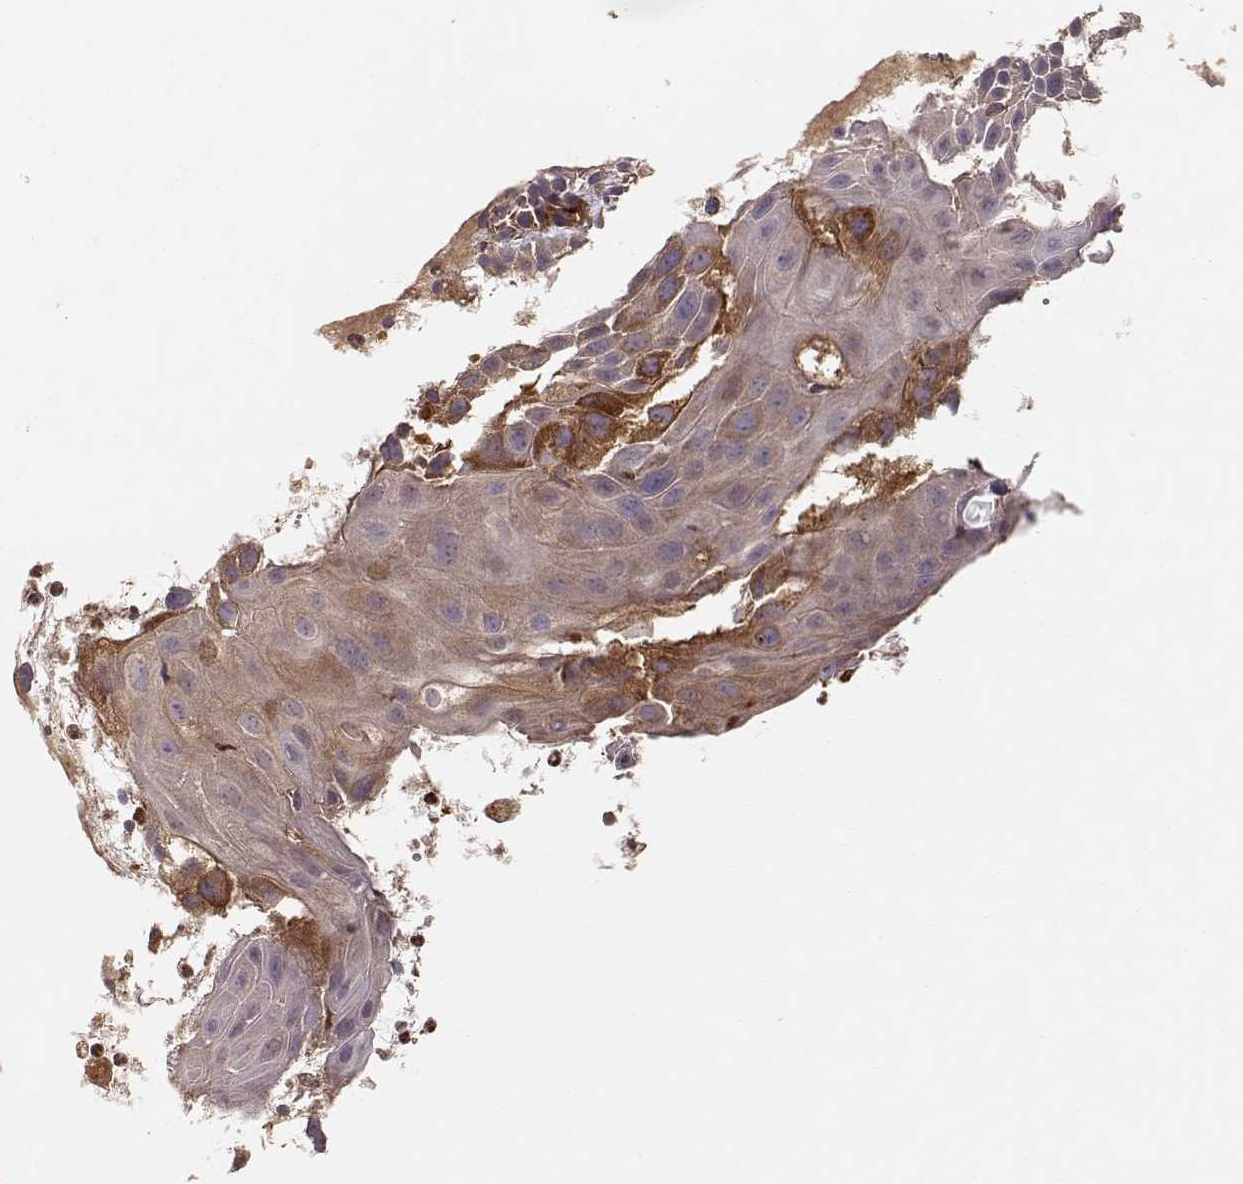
{"staining": {"intensity": "strong", "quantity": "25%-75%", "location": "cytoplasmic/membranous"}, "tissue": "cervical cancer", "cell_type": "Tumor cells", "image_type": "cancer", "snomed": [{"axis": "morphology", "description": "Squamous cell carcinoma, NOS"}, {"axis": "topography", "description": "Cervix"}], "caption": "A high amount of strong cytoplasmic/membranous positivity is seen in about 25%-75% of tumor cells in cervical cancer tissue. (IHC, brightfield microscopy, high magnification).", "gene": "ARHGEF2", "patient": {"sex": "female", "age": 53}}